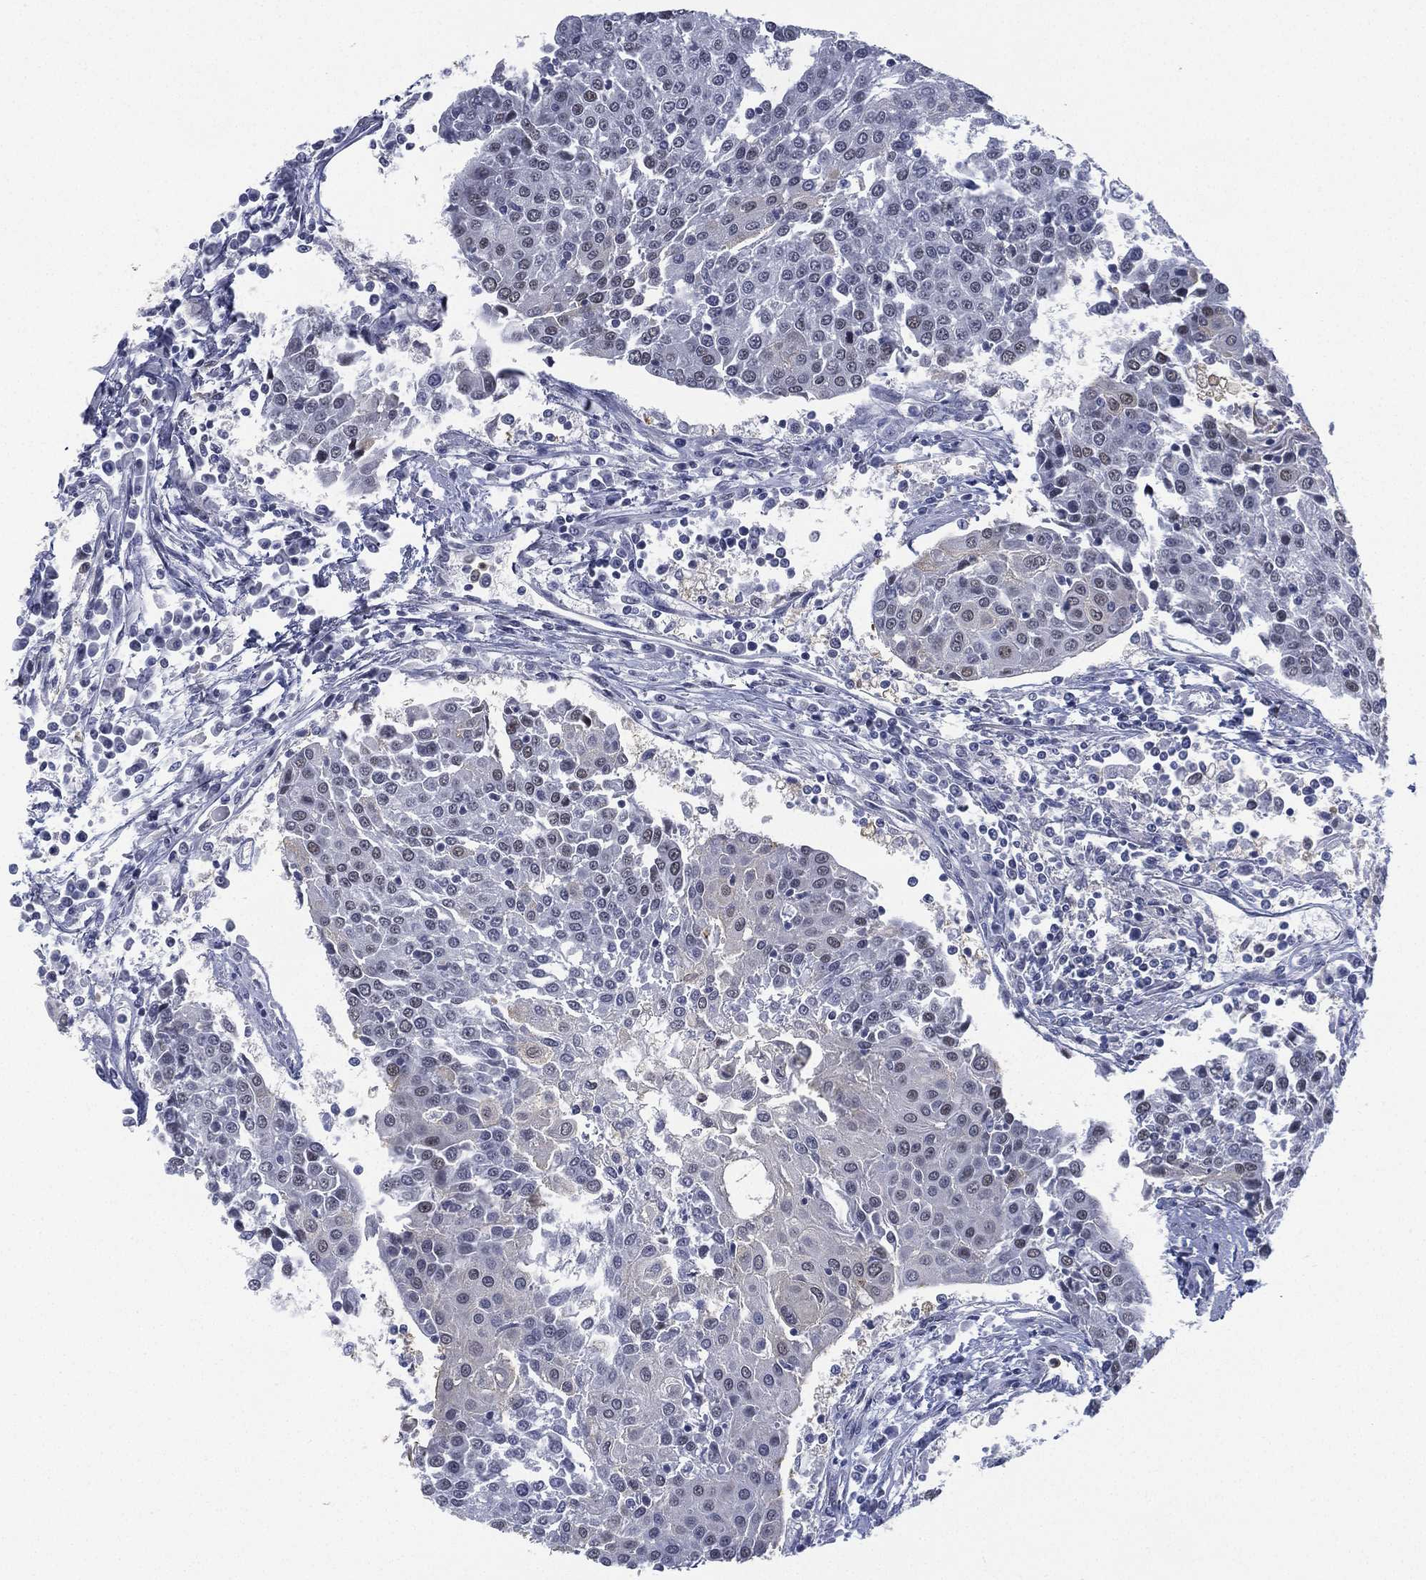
{"staining": {"intensity": "negative", "quantity": "none", "location": "none"}, "tissue": "urothelial cancer", "cell_type": "Tumor cells", "image_type": "cancer", "snomed": [{"axis": "morphology", "description": "Urothelial carcinoma, High grade"}, {"axis": "topography", "description": "Urinary bladder"}], "caption": "The IHC image has no significant staining in tumor cells of urothelial carcinoma (high-grade) tissue. The staining was performed using DAB to visualize the protein expression in brown, while the nuclei were stained in blue with hematoxylin (Magnification: 20x).", "gene": "ZNF711", "patient": {"sex": "female", "age": 85}}